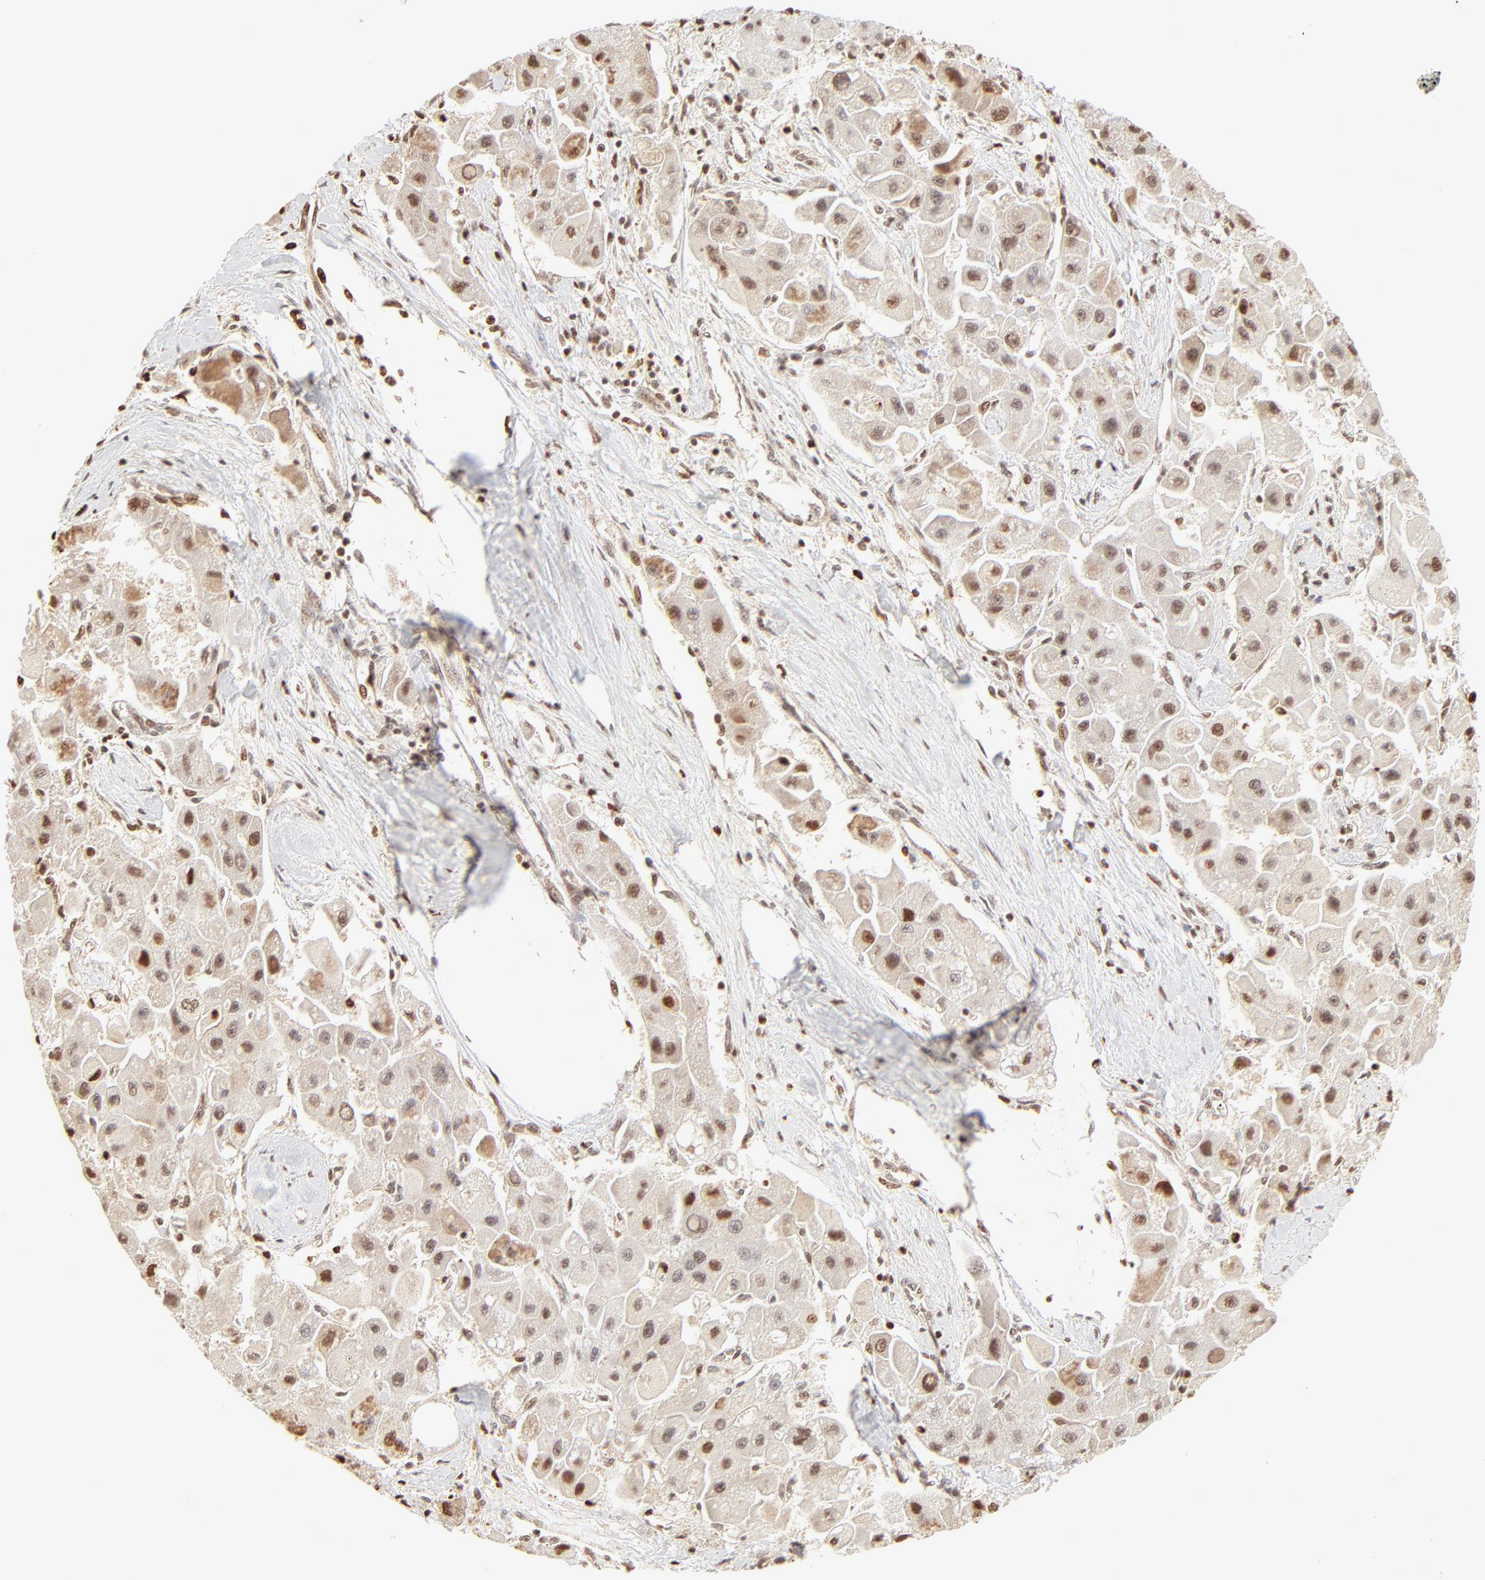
{"staining": {"intensity": "moderate", "quantity": ">75%", "location": "nuclear"}, "tissue": "liver cancer", "cell_type": "Tumor cells", "image_type": "cancer", "snomed": [{"axis": "morphology", "description": "Carcinoma, Hepatocellular, NOS"}, {"axis": "topography", "description": "Liver"}], "caption": "Tumor cells exhibit medium levels of moderate nuclear positivity in approximately >75% of cells in human liver cancer (hepatocellular carcinoma).", "gene": "FAM50A", "patient": {"sex": "male", "age": 24}}